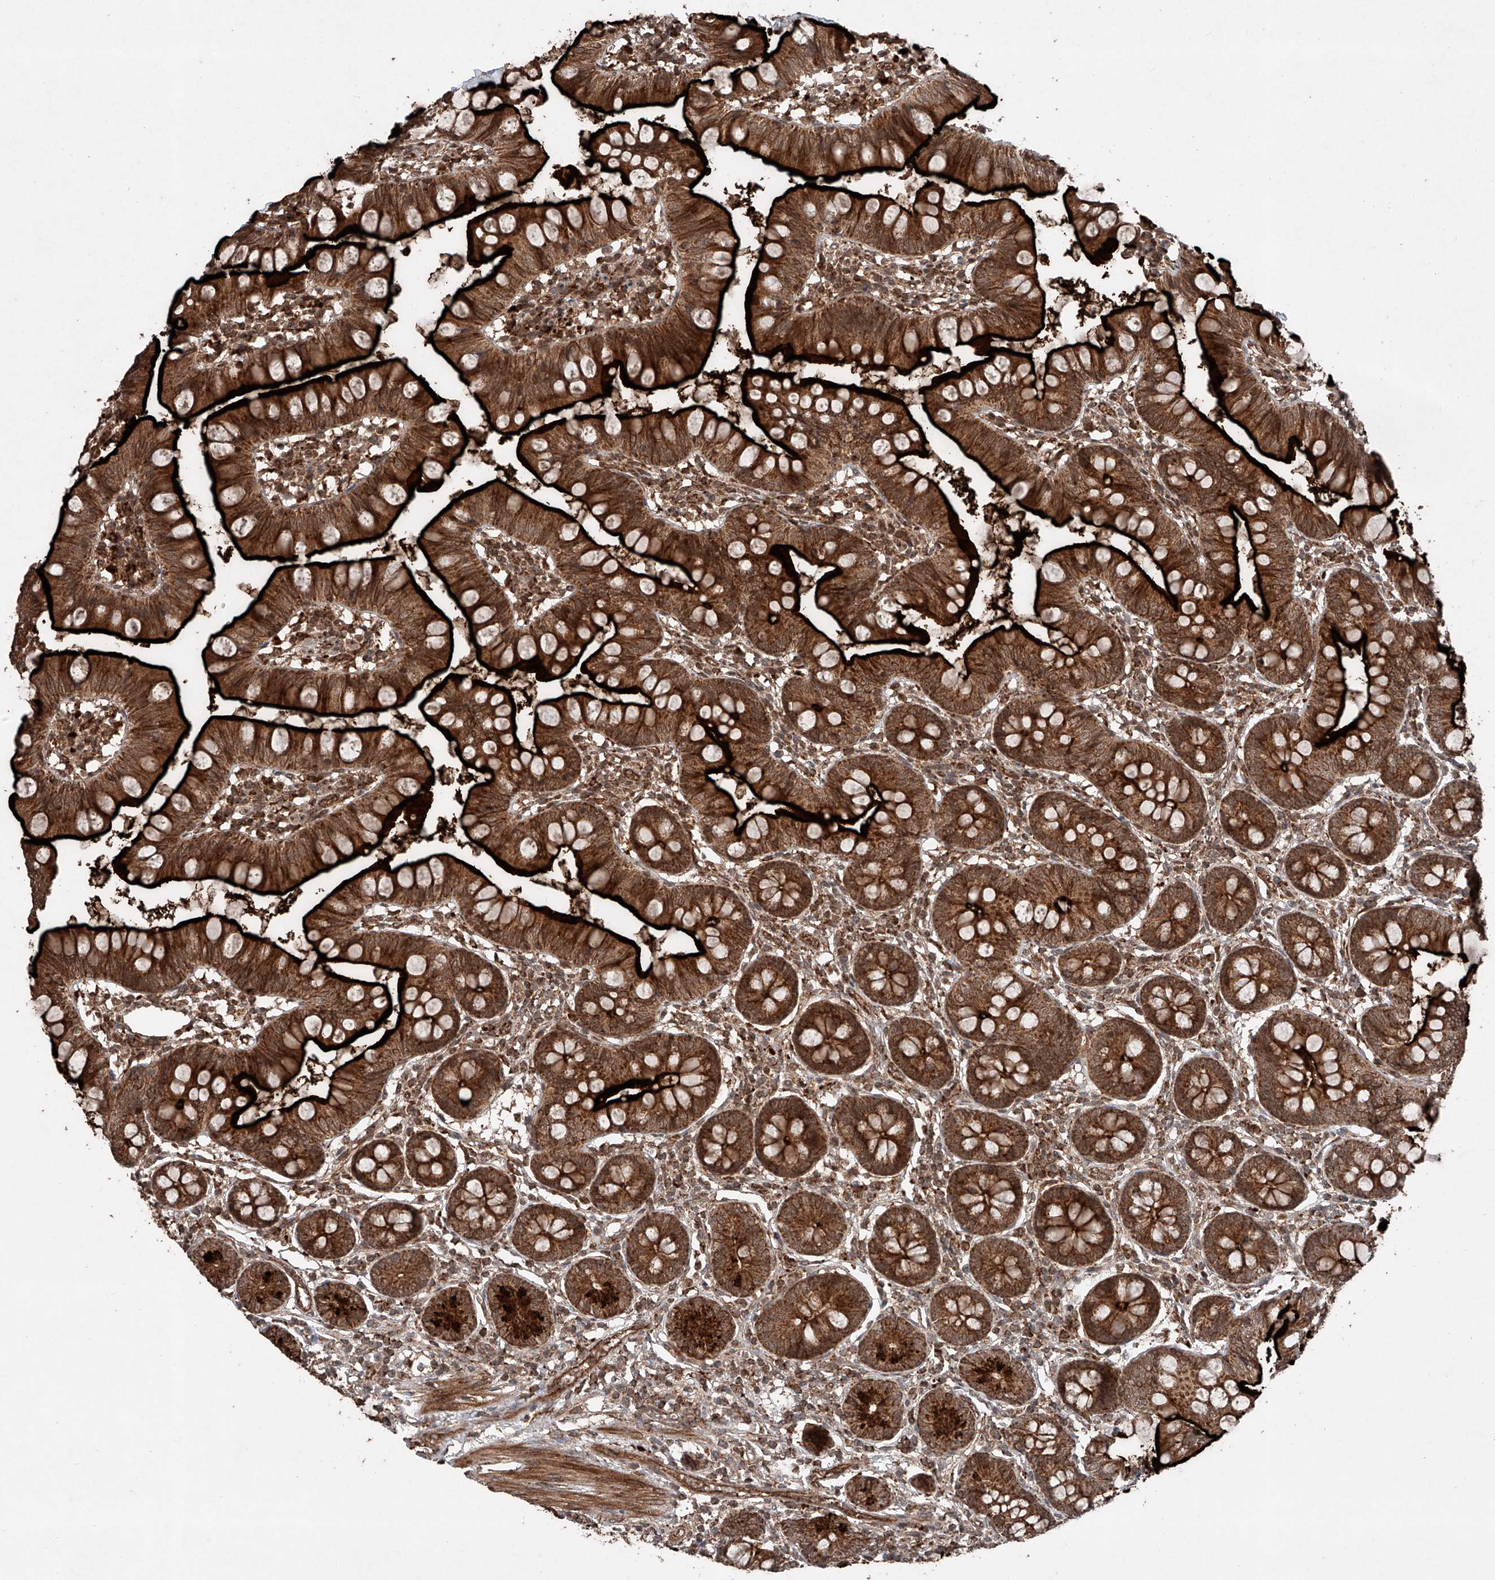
{"staining": {"intensity": "strong", "quantity": ">75%", "location": "cytoplasmic/membranous"}, "tissue": "small intestine", "cell_type": "Glandular cells", "image_type": "normal", "snomed": [{"axis": "morphology", "description": "Normal tissue, NOS"}, {"axis": "topography", "description": "Small intestine"}], "caption": "Protein positivity by immunohistochemistry (IHC) exhibits strong cytoplasmic/membranous expression in approximately >75% of glandular cells in unremarkable small intestine.", "gene": "ZSCAN29", "patient": {"sex": "male", "age": 7}}